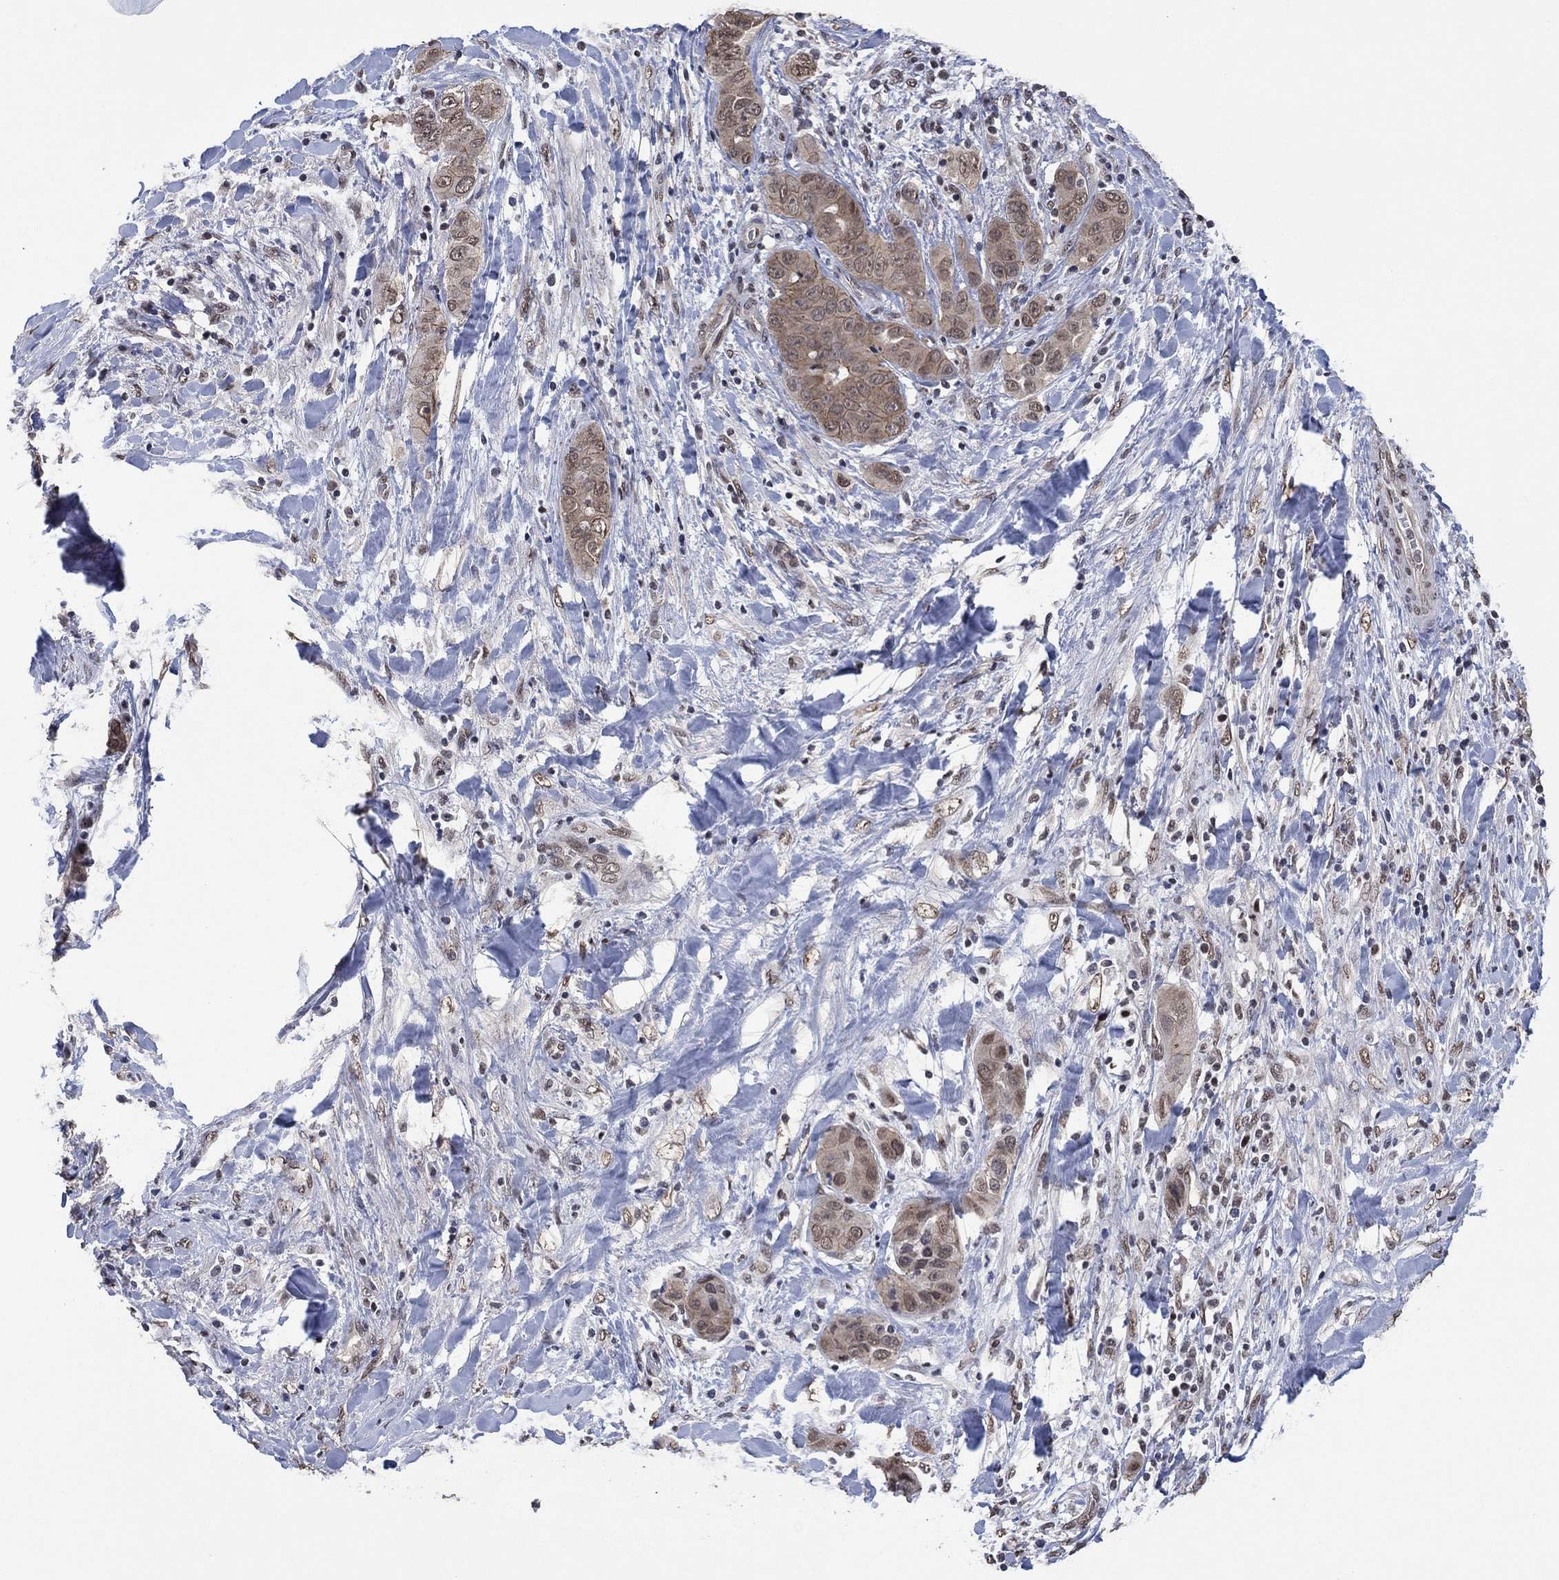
{"staining": {"intensity": "weak", "quantity": "<25%", "location": "cytoplasmic/membranous"}, "tissue": "liver cancer", "cell_type": "Tumor cells", "image_type": "cancer", "snomed": [{"axis": "morphology", "description": "Cholangiocarcinoma"}, {"axis": "topography", "description": "Liver"}], "caption": "Liver cancer was stained to show a protein in brown. There is no significant expression in tumor cells. (Brightfield microscopy of DAB immunohistochemistry at high magnification).", "gene": "EHMT1", "patient": {"sex": "female", "age": 52}}